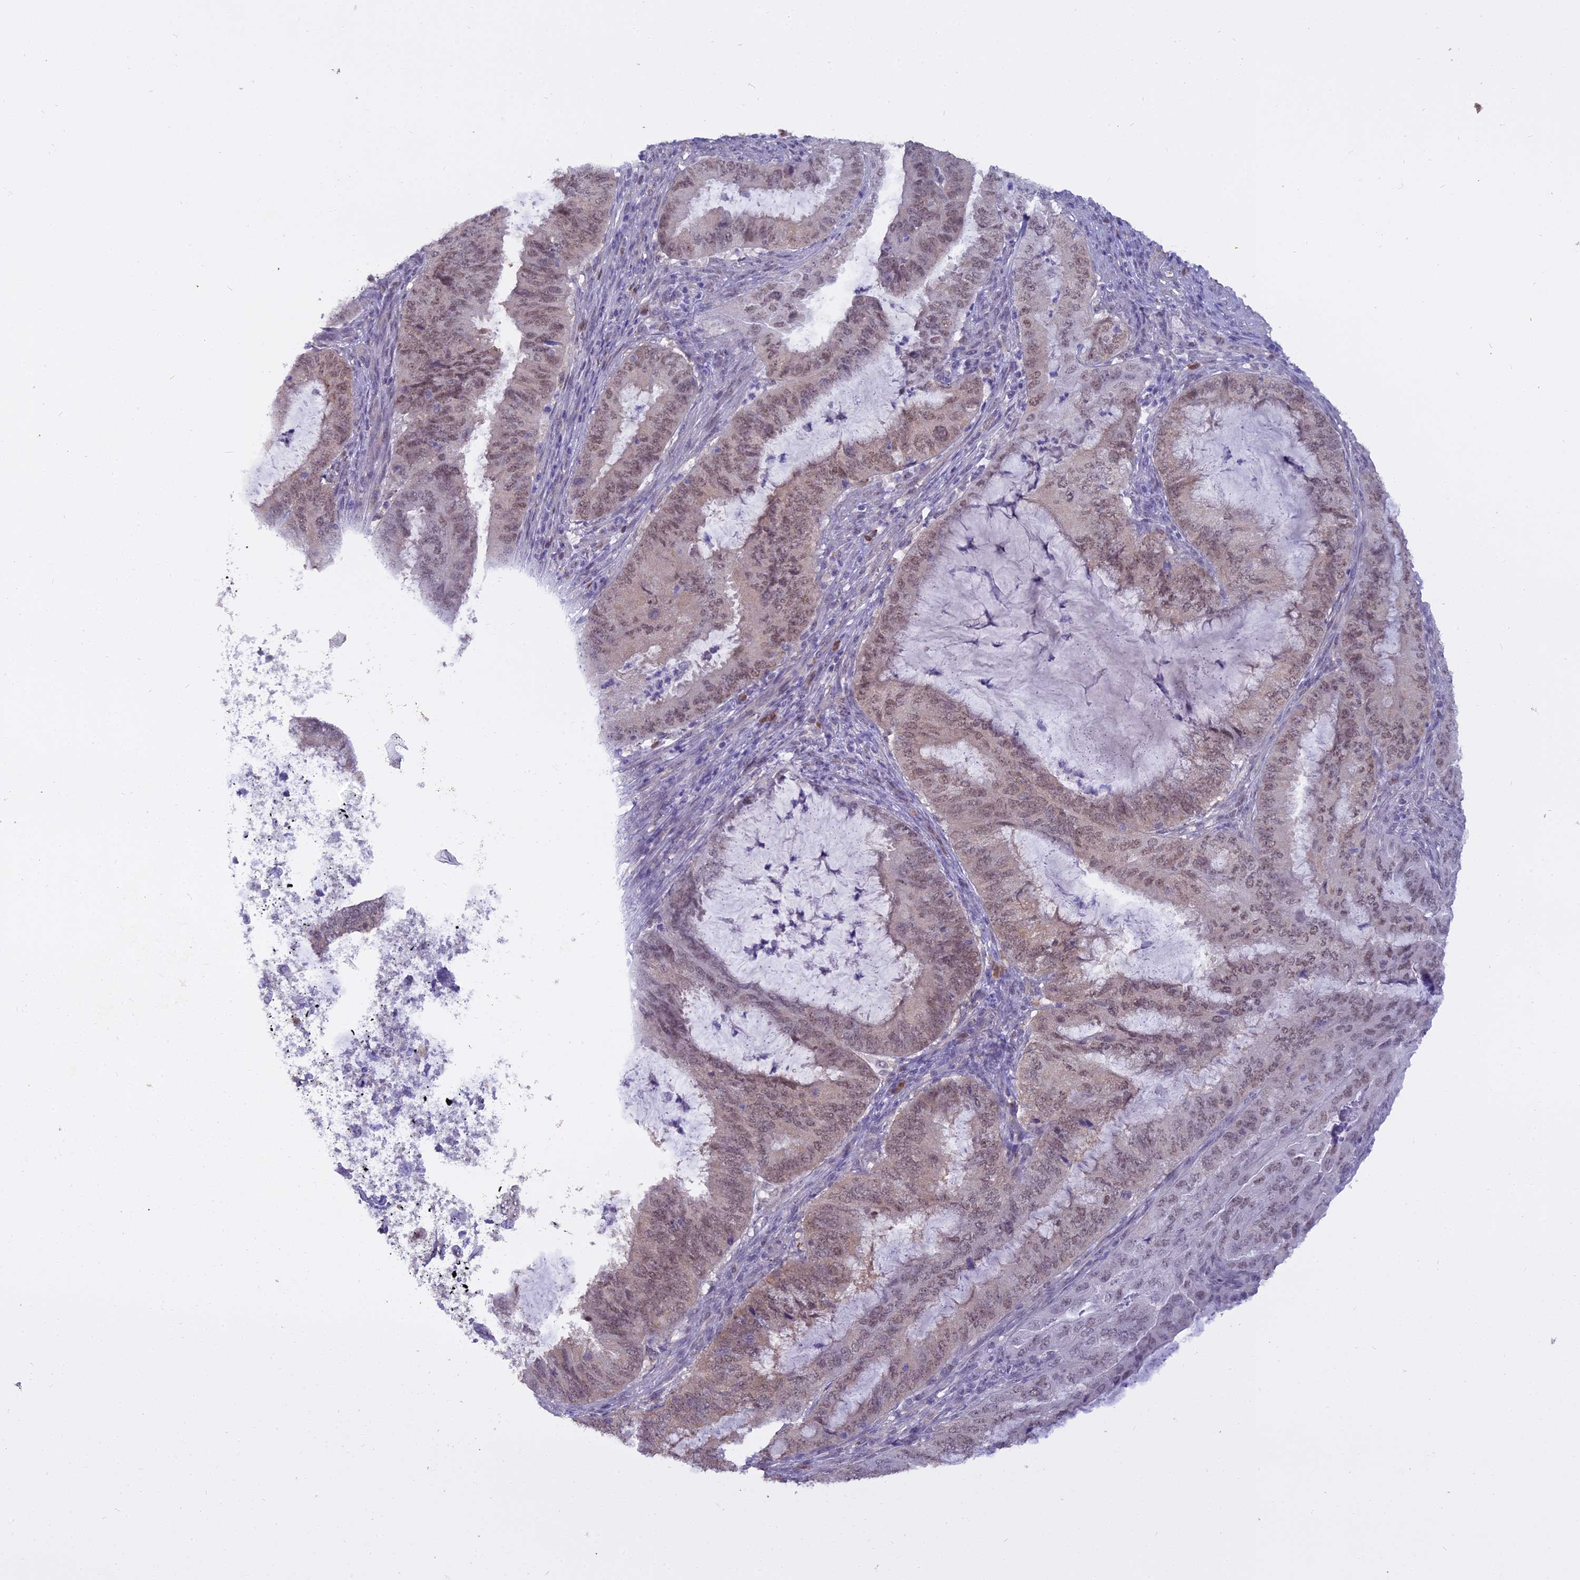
{"staining": {"intensity": "weak", "quantity": ">75%", "location": "nuclear"}, "tissue": "endometrial cancer", "cell_type": "Tumor cells", "image_type": "cancer", "snomed": [{"axis": "morphology", "description": "Adenocarcinoma, NOS"}, {"axis": "topography", "description": "Endometrium"}], "caption": "Tumor cells demonstrate low levels of weak nuclear expression in approximately >75% of cells in human endometrial cancer. (brown staining indicates protein expression, while blue staining denotes nuclei).", "gene": "BLNK", "patient": {"sex": "female", "age": 51}}